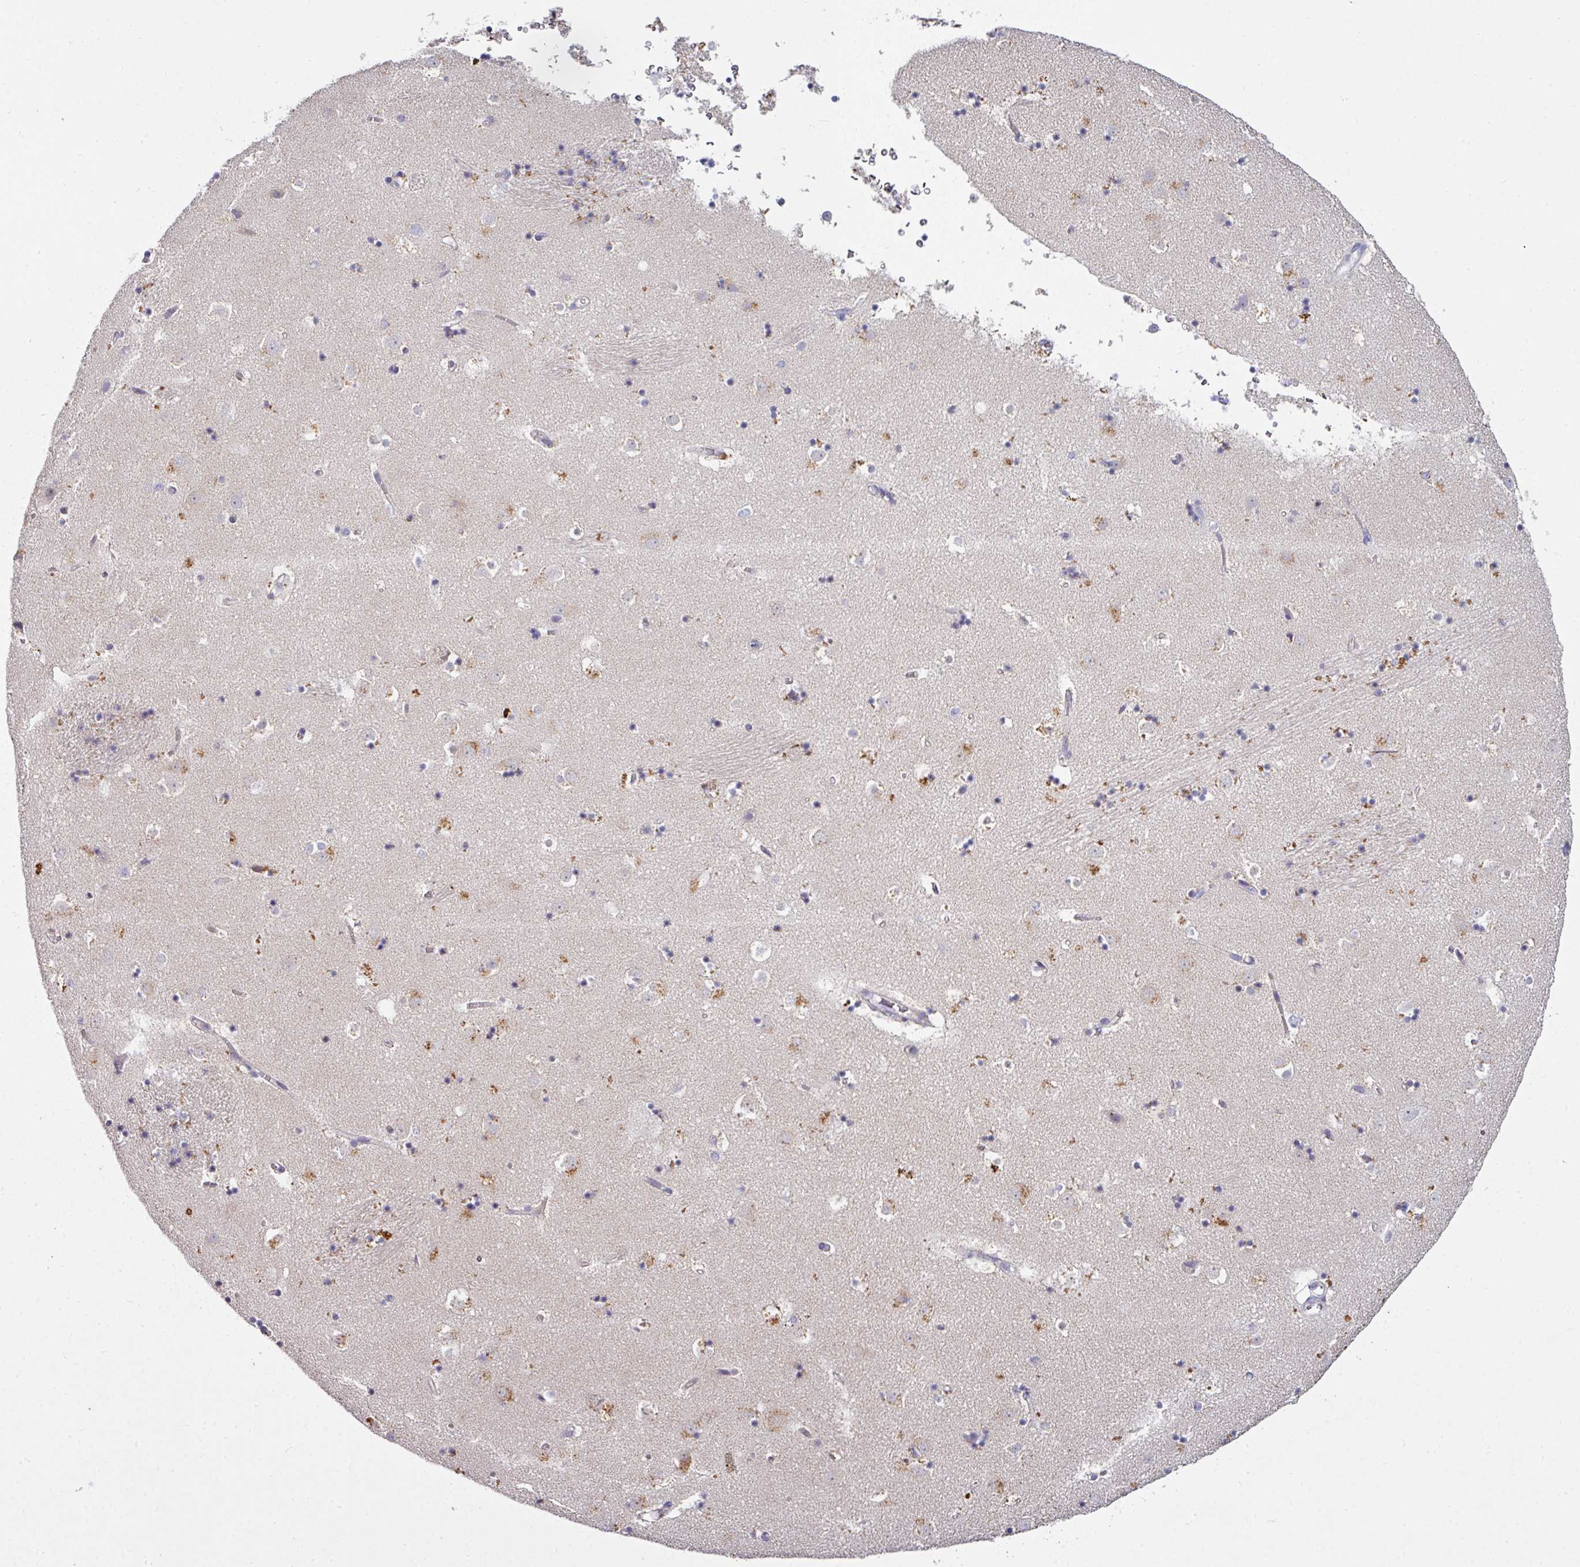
{"staining": {"intensity": "negative", "quantity": "none", "location": "none"}, "tissue": "caudate", "cell_type": "Glial cells", "image_type": "normal", "snomed": [{"axis": "morphology", "description": "Normal tissue, NOS"}, {"axis": "topography", "description": "Lateral ventricle wall"}], "caption": "This is an immunohistochemistry (IHC) histopathology image of unremarkable caudate. There is no staining in glial cells.", "gene": "AEBP2", "patient": {"sex": "male", "age": 58}}